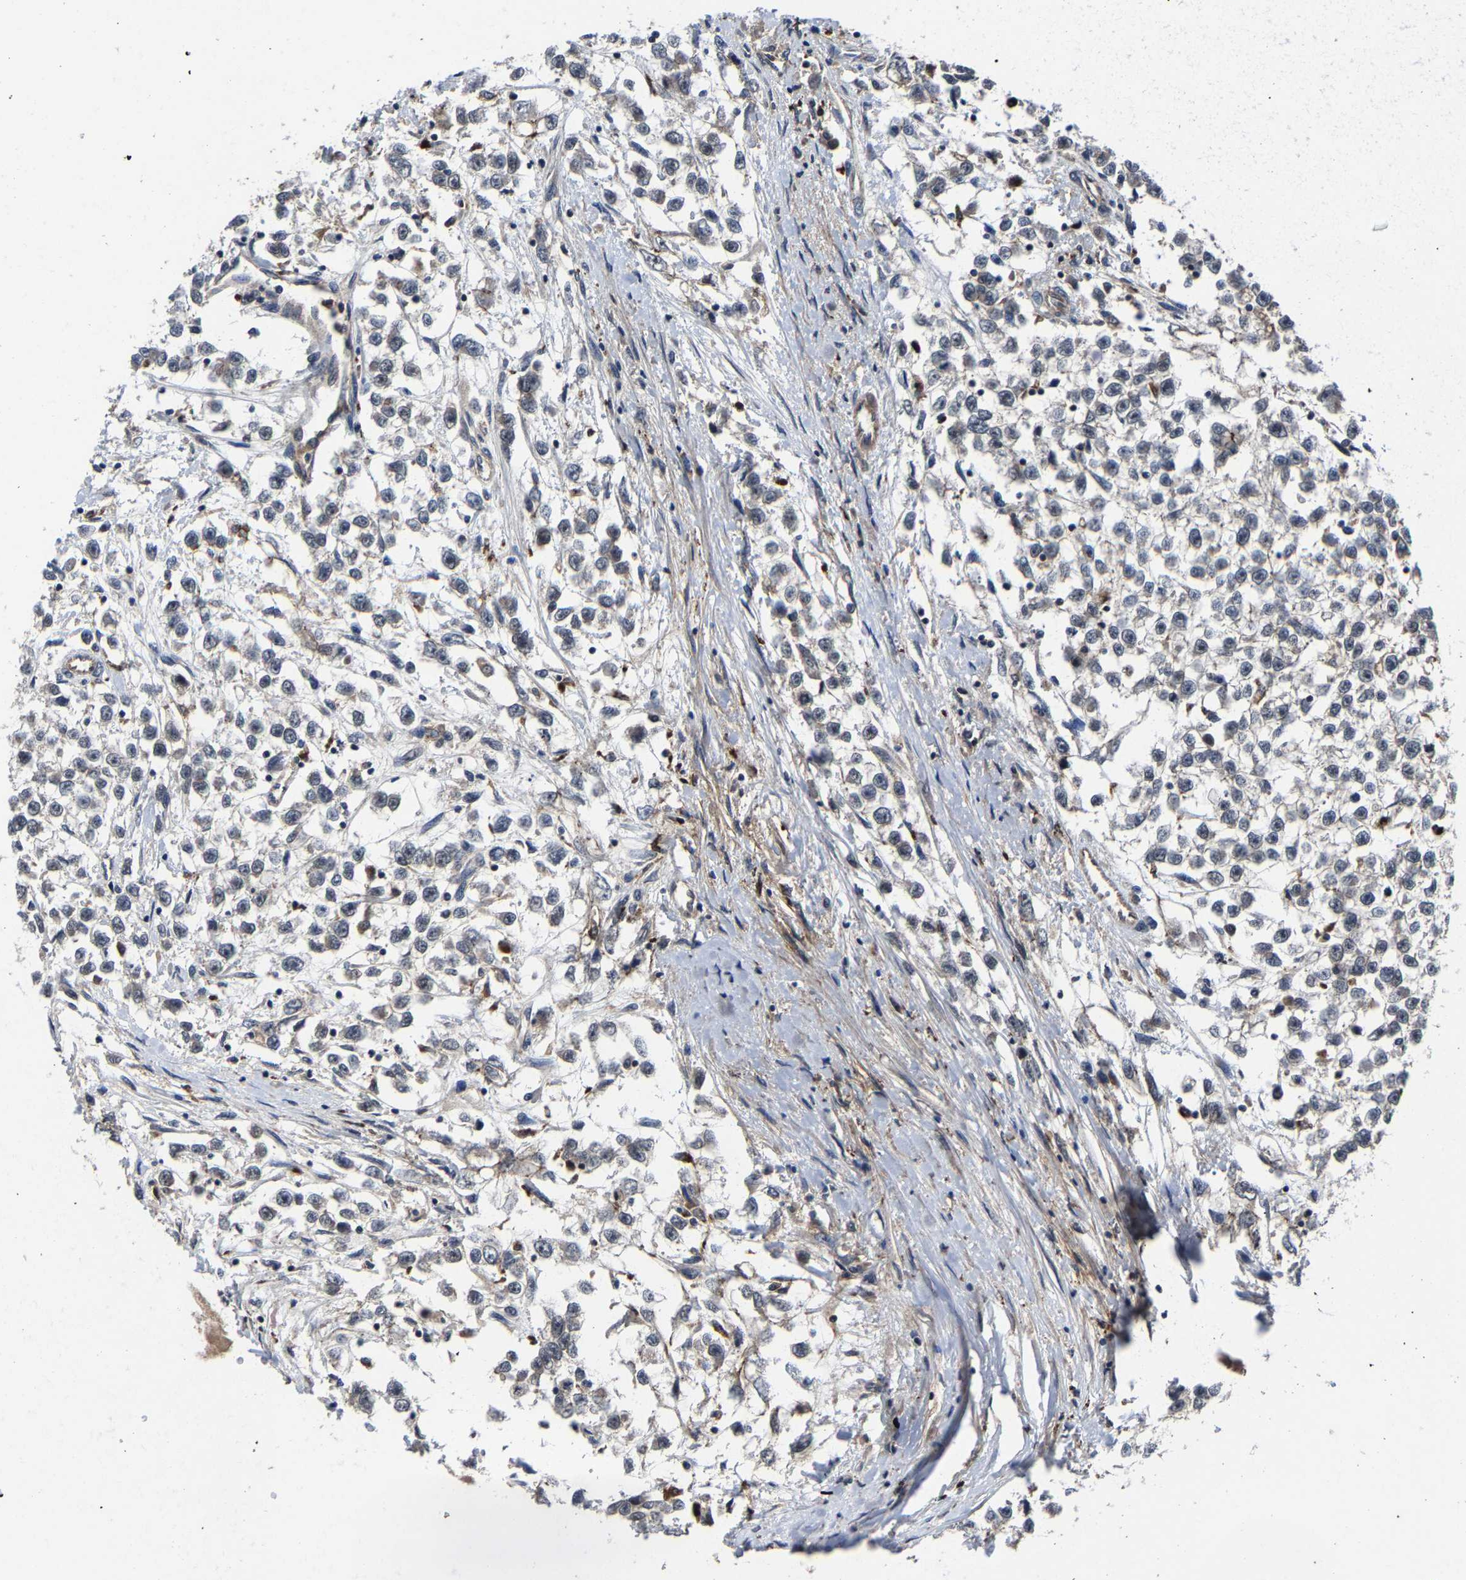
{"staining": {"intensity": "negative", "quantity": "none", "location": "none"}, "tissue": "testis cancer", "cell_type": "Tumor cells", "image_type": "cancer", "snomed": [{"axis": "morphology", "description": "Seminoma, NOS"}, {"axis": "morphology", "description": "Carcinoma, Embryonal, NOS"}, {"axis": "topography", "description": "Testis"}], "caption": "The micrograph demonstrates no significant positivity in tumor cells of testis cancer.", "gene": "ZCCHC7", "patient": {"sex": "male", "age": 51}}